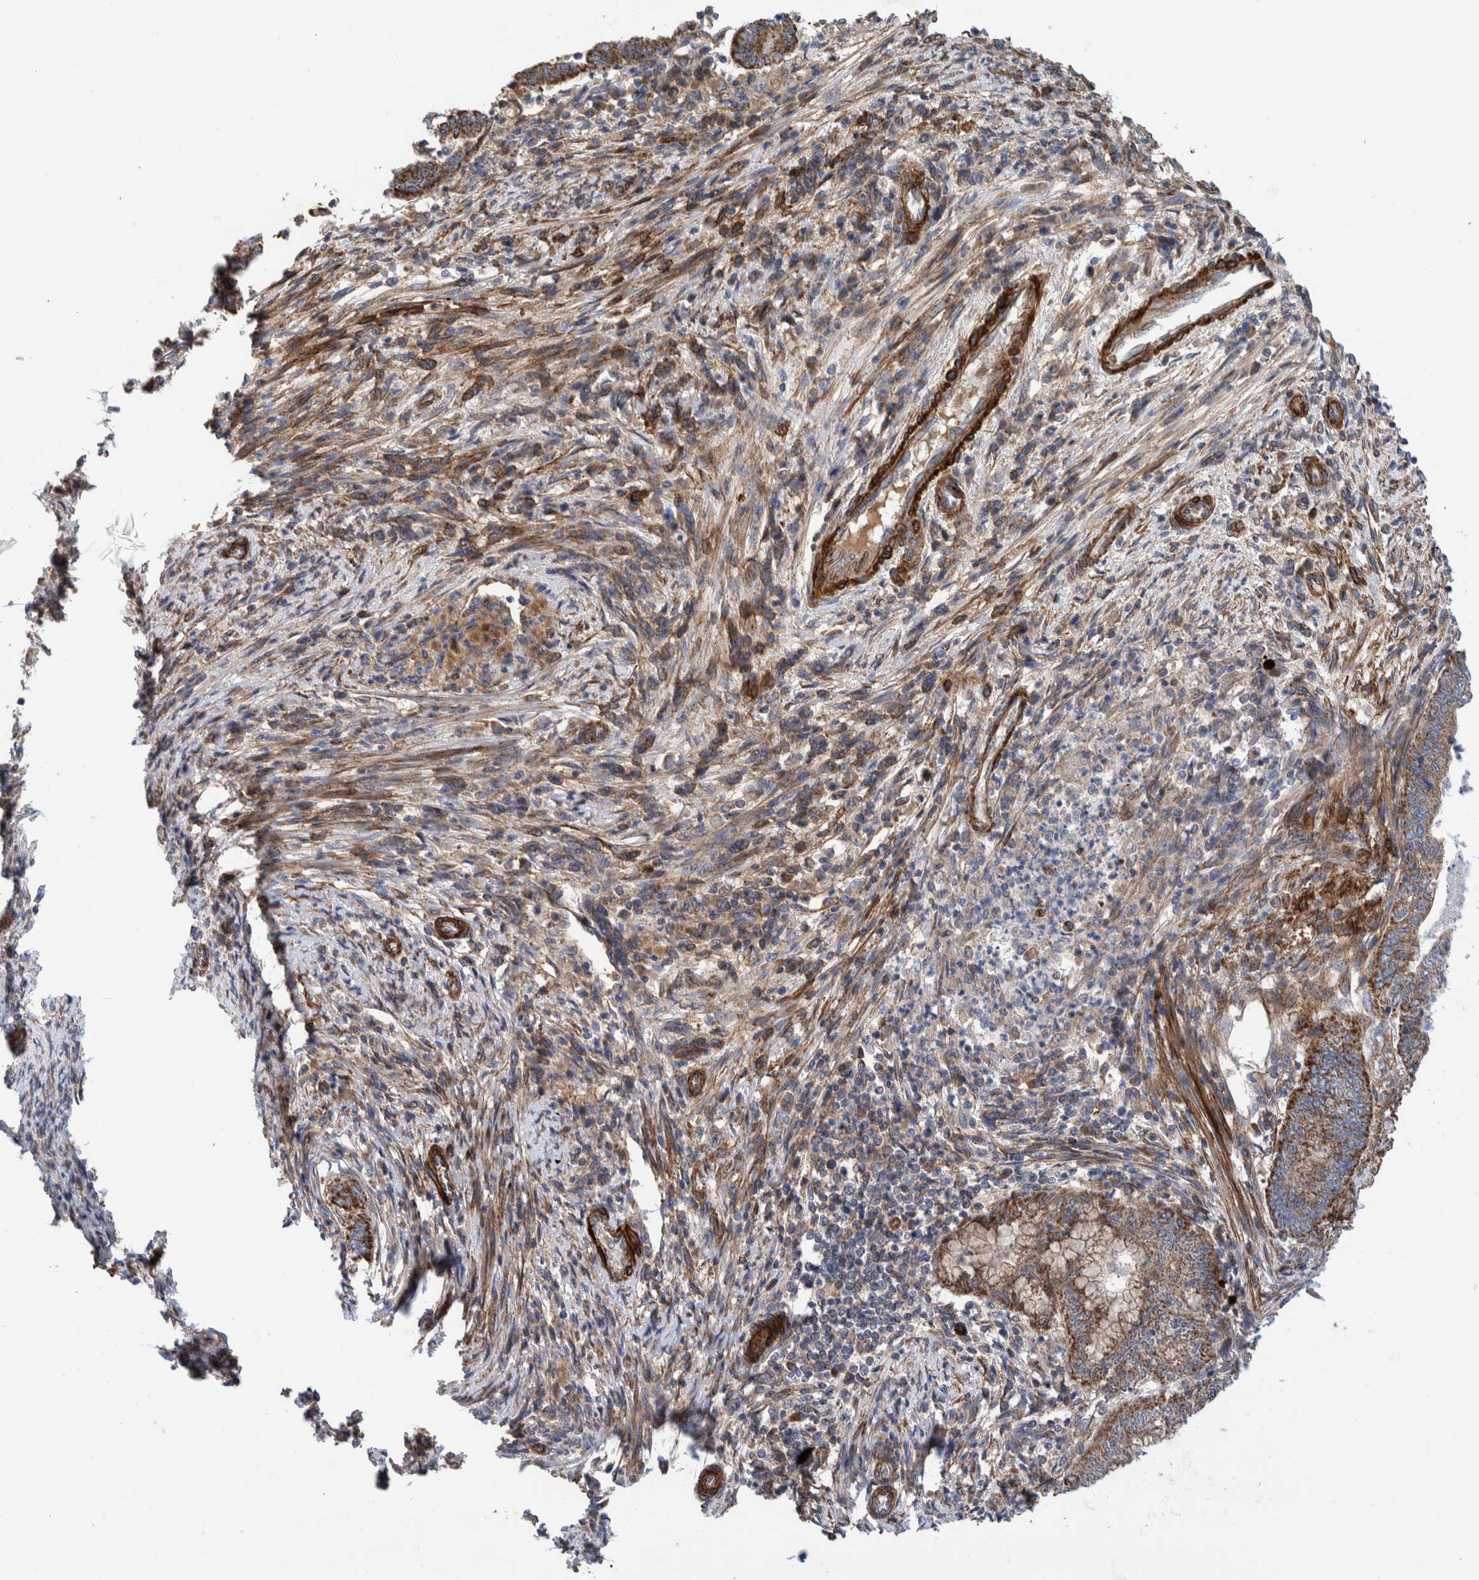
{"staining": {"intensity": "moderate", "quantity": "25%-75%", "location": "cytoplasmic/membranous"}, "tissue": "endometrial cancer", "cell_type": "Tumor cells", "image_type": "cancer", "snomed": [{"axis": "morphology", "description": "Polyp, NOS"}, {"axis": "morphology", "description": "Adenocarcinoma, NOS"}, {"axis": "morphology", "description": "Adenoma, NOS"}, {"axis": "topography", "description": "Endometrium"}], "caption": "Immunohistochemical staining of endometrial cancer reveals medium levels of moderate cytoplasmic/membranous expression in about 25%-75% of tumor cells. (Brightfield microscopy of DAB IHC at high magnification).", "gene": "SLC25A10", "patient": {"sex": "female", "age": 79}}